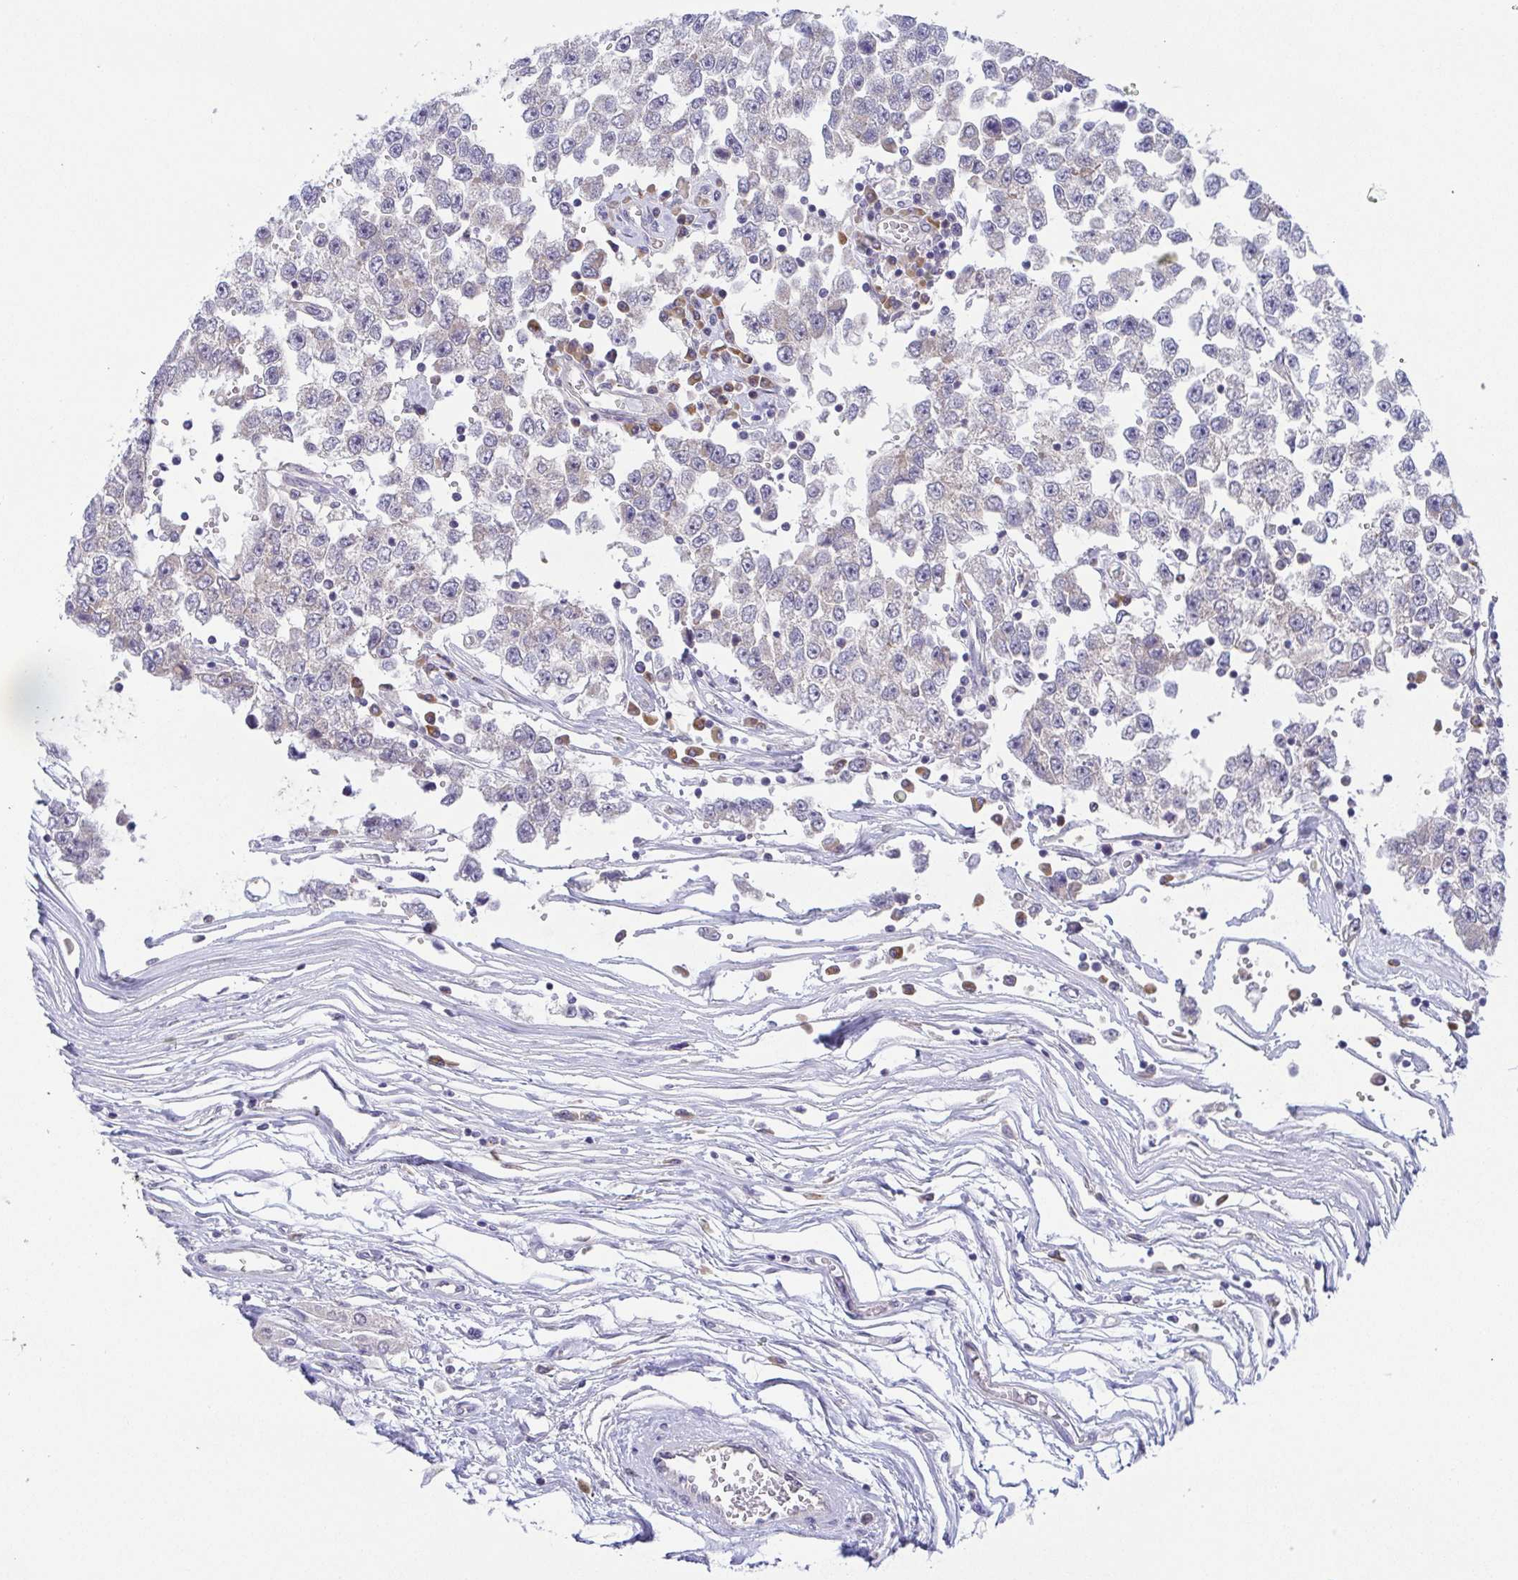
{"staining": {"intensity": "negative", "quantity": "none", "location": "none"}, "tissue": "testis cancer", "cell_type": "Tumor cells", "image_type": "cancer", "snomed": [{"axis": "morphology", "description": "Seminoma, NOS"}, {"axis": "topography", "description": "Testis"}], "caption": "An immunohistochemistry image of seminoma (testis) is shown. There is no staining in tumor cells of seminoma (testis).", "gene": "BCL2L1", "patient": {"sex": "male", "age": 34}}